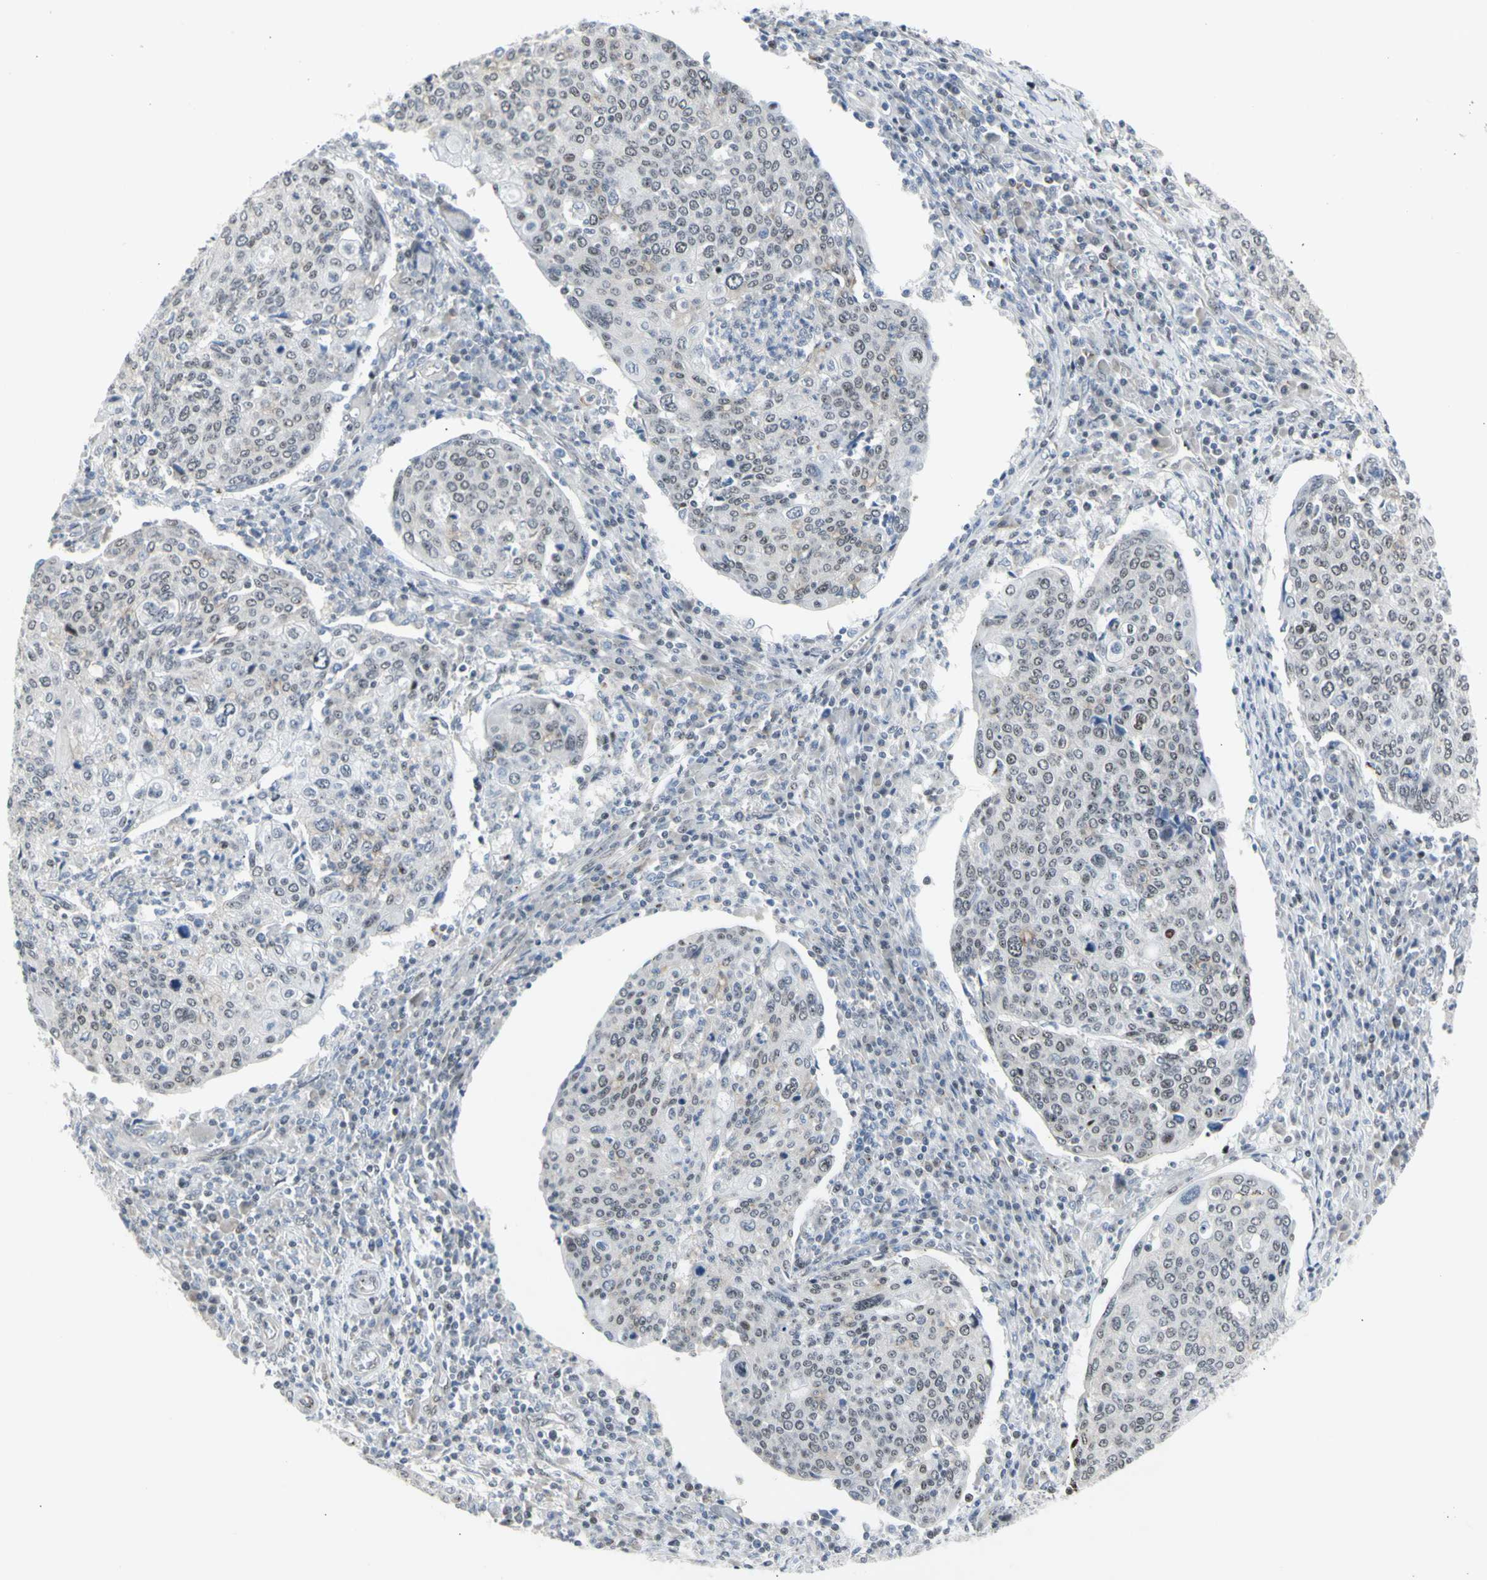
{"staining": {"intensity": "weak", "quantity": "25%-75%", "location": "nuclear"}, "tissue": "cervical cancer", "cell_type": "Tumor cells", "image_type": "cancer", "snomed": [{"axis": "morphology", "description": "Squamous cell carcinoma, NOS"}, {"axis": "topography", "description": "Cervix"}], "caption": "Immunohistochemical staining of human cervical squamous cell carcinoma shows weak nuclear protein expression in approximately 25%-75% of tumor cells.", "gene": "DHRS7B", "patient": {"sex": "female", "age": 40}}